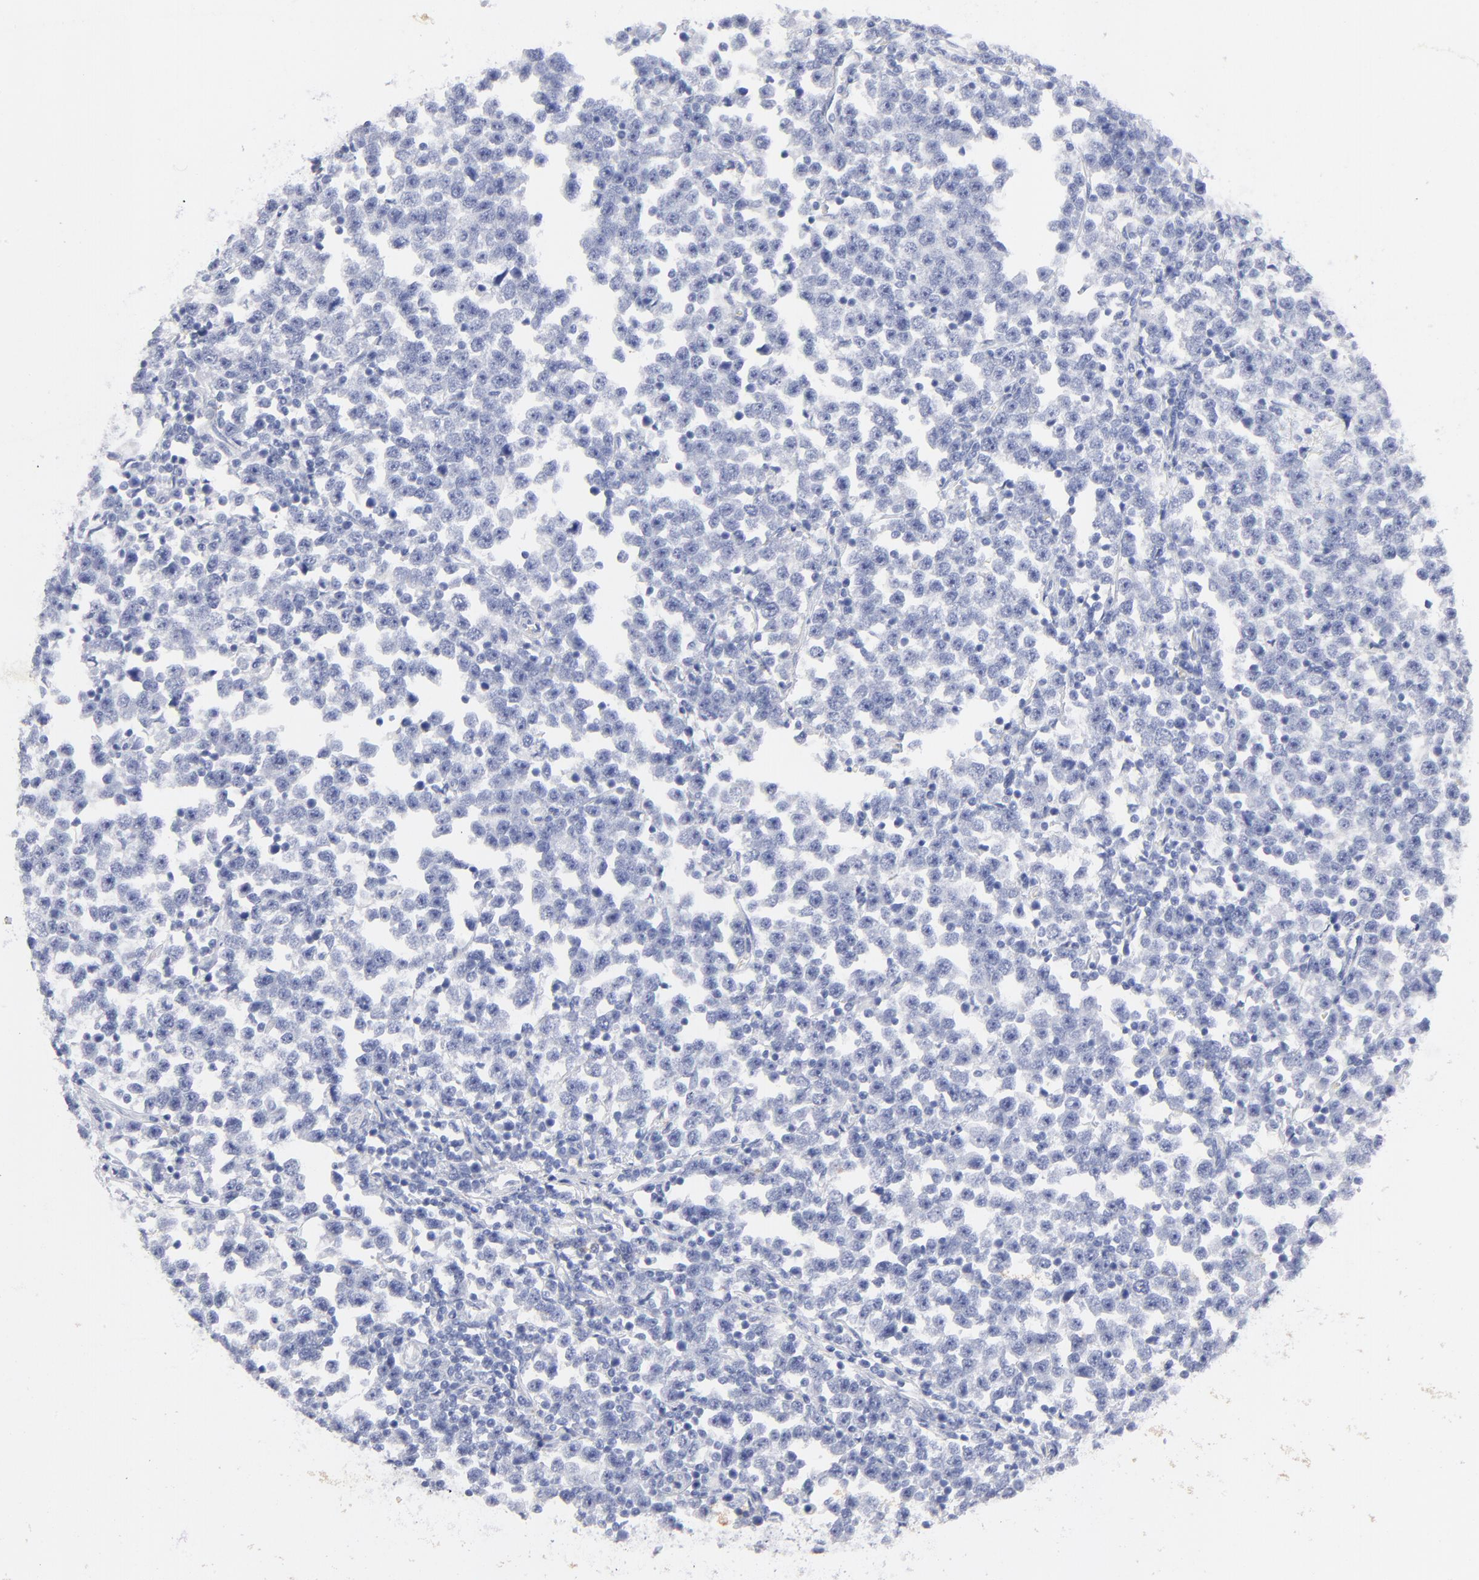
{"staining": {"intensity": "negative", "quantity": "none", "location": "none"}, "tissue": "testis cancer", "cell_type": "Tumor cells", "image_type": "cancer", "snomed": [{"axis": "morphology", "description": "Seminoma, NOS"}, {"axis": "topography", "description": "Testis"}], "caption": "Testis cancer was stained to show a protein in brown. There is no significant staining in tumor cells. The staining is performed using DAB brown chromogen with nuclei counter-stained in using hematoxylin.", "gene": "ARG1", "patient": {"sex": "male", "age": 43}}